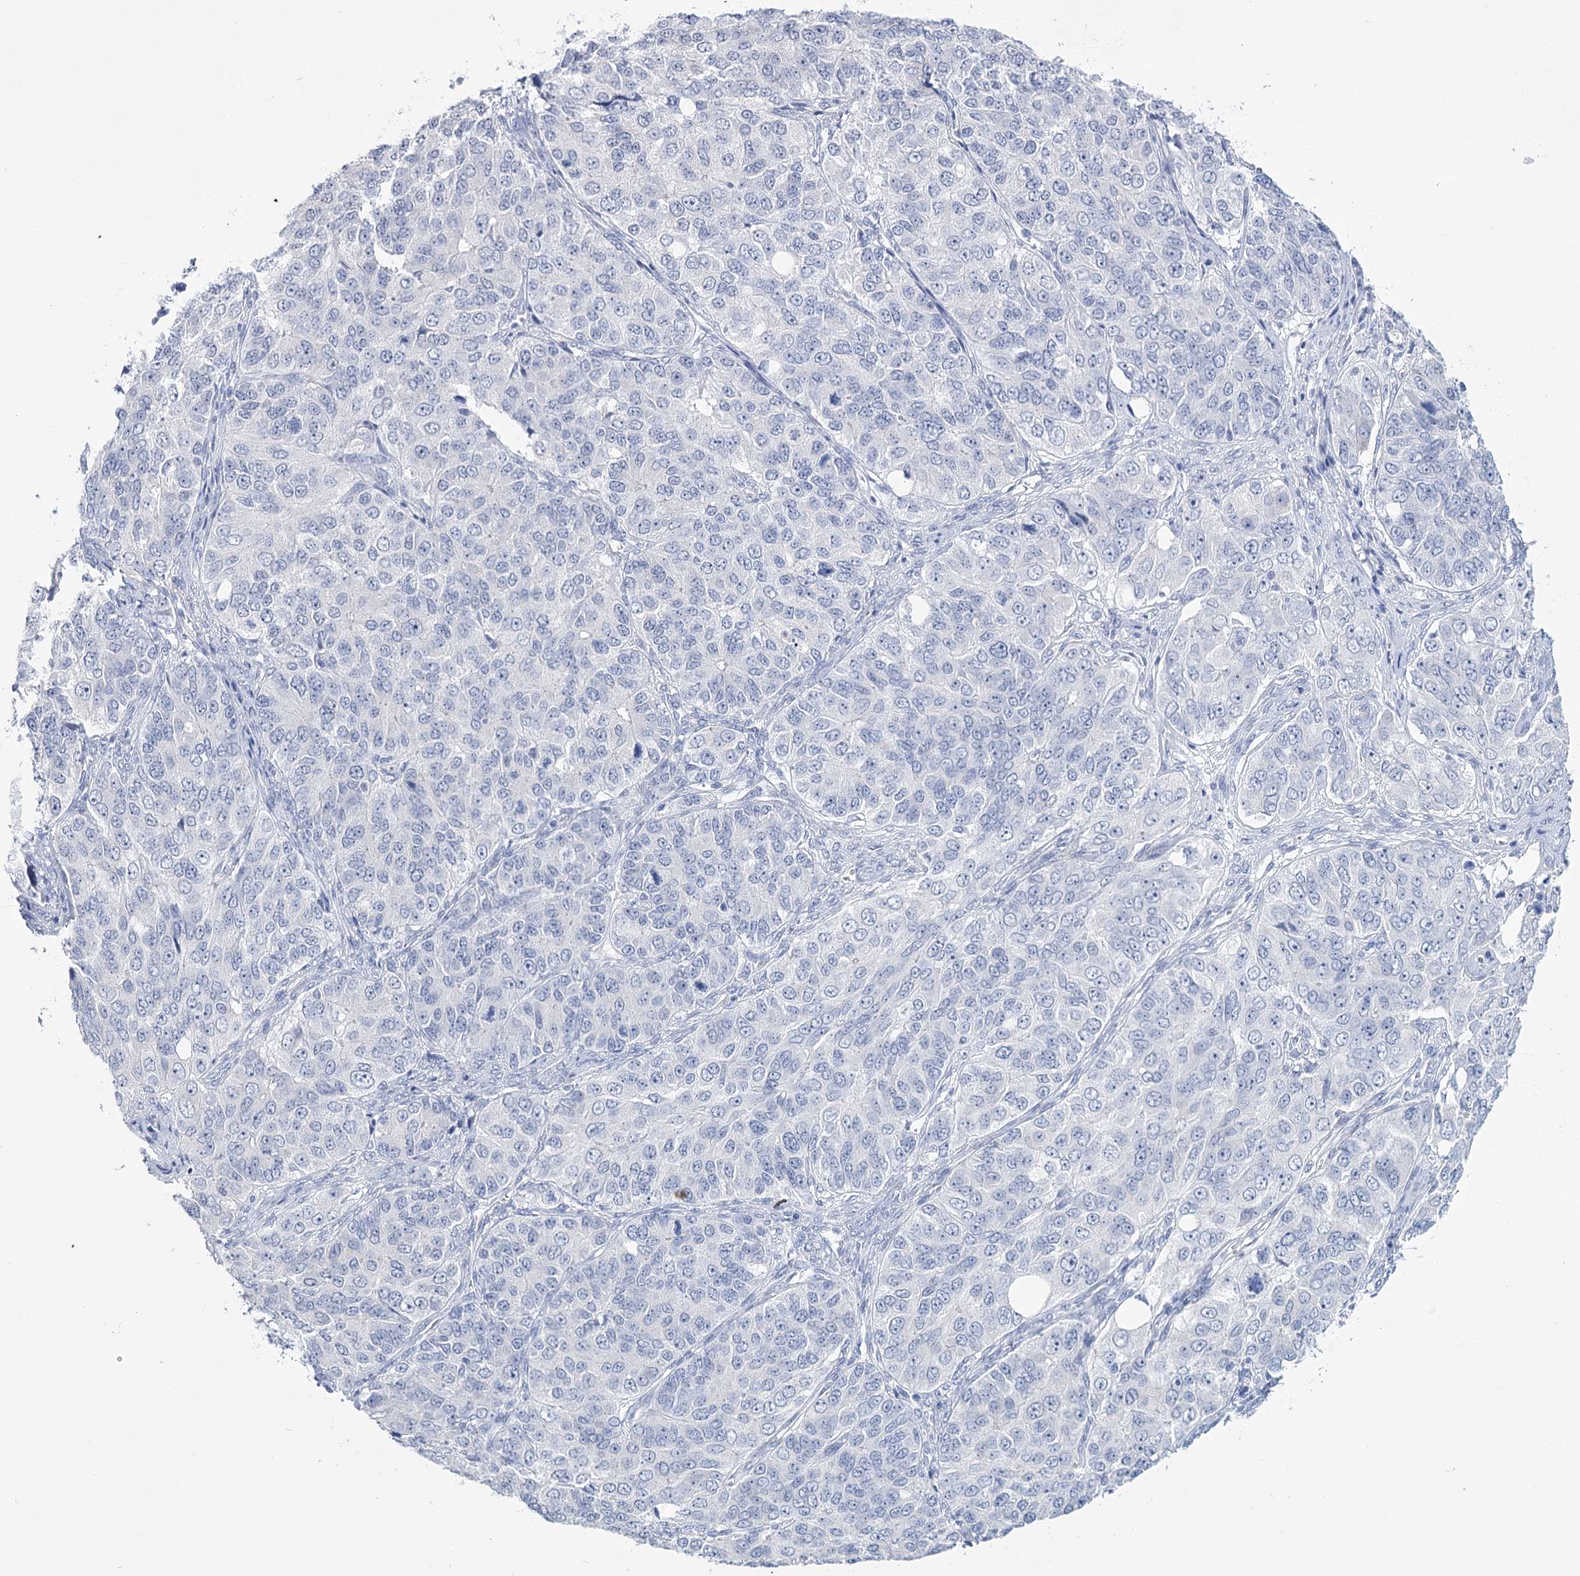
{"staining": {"intensity": "negative", "quantity": "none", "location": "none"}, "tissue": "ovarian cancer", "cell_type": "Tumor cells", "image_type": "cancer", "snomed": [{"axis": "morphology", "description": "Carcinoma, endometroid"}, {"axis": "topography", "description": "Ovary"}], "caption": "An immunohistochemistry photomicrograph of ovarian endometroid carcinoma is shown. There is no staining in tumor cells of ovarian endometroid carcinoma.", "gene": "CCDC88A", "patient": {"sex": "female", "age": 51}}